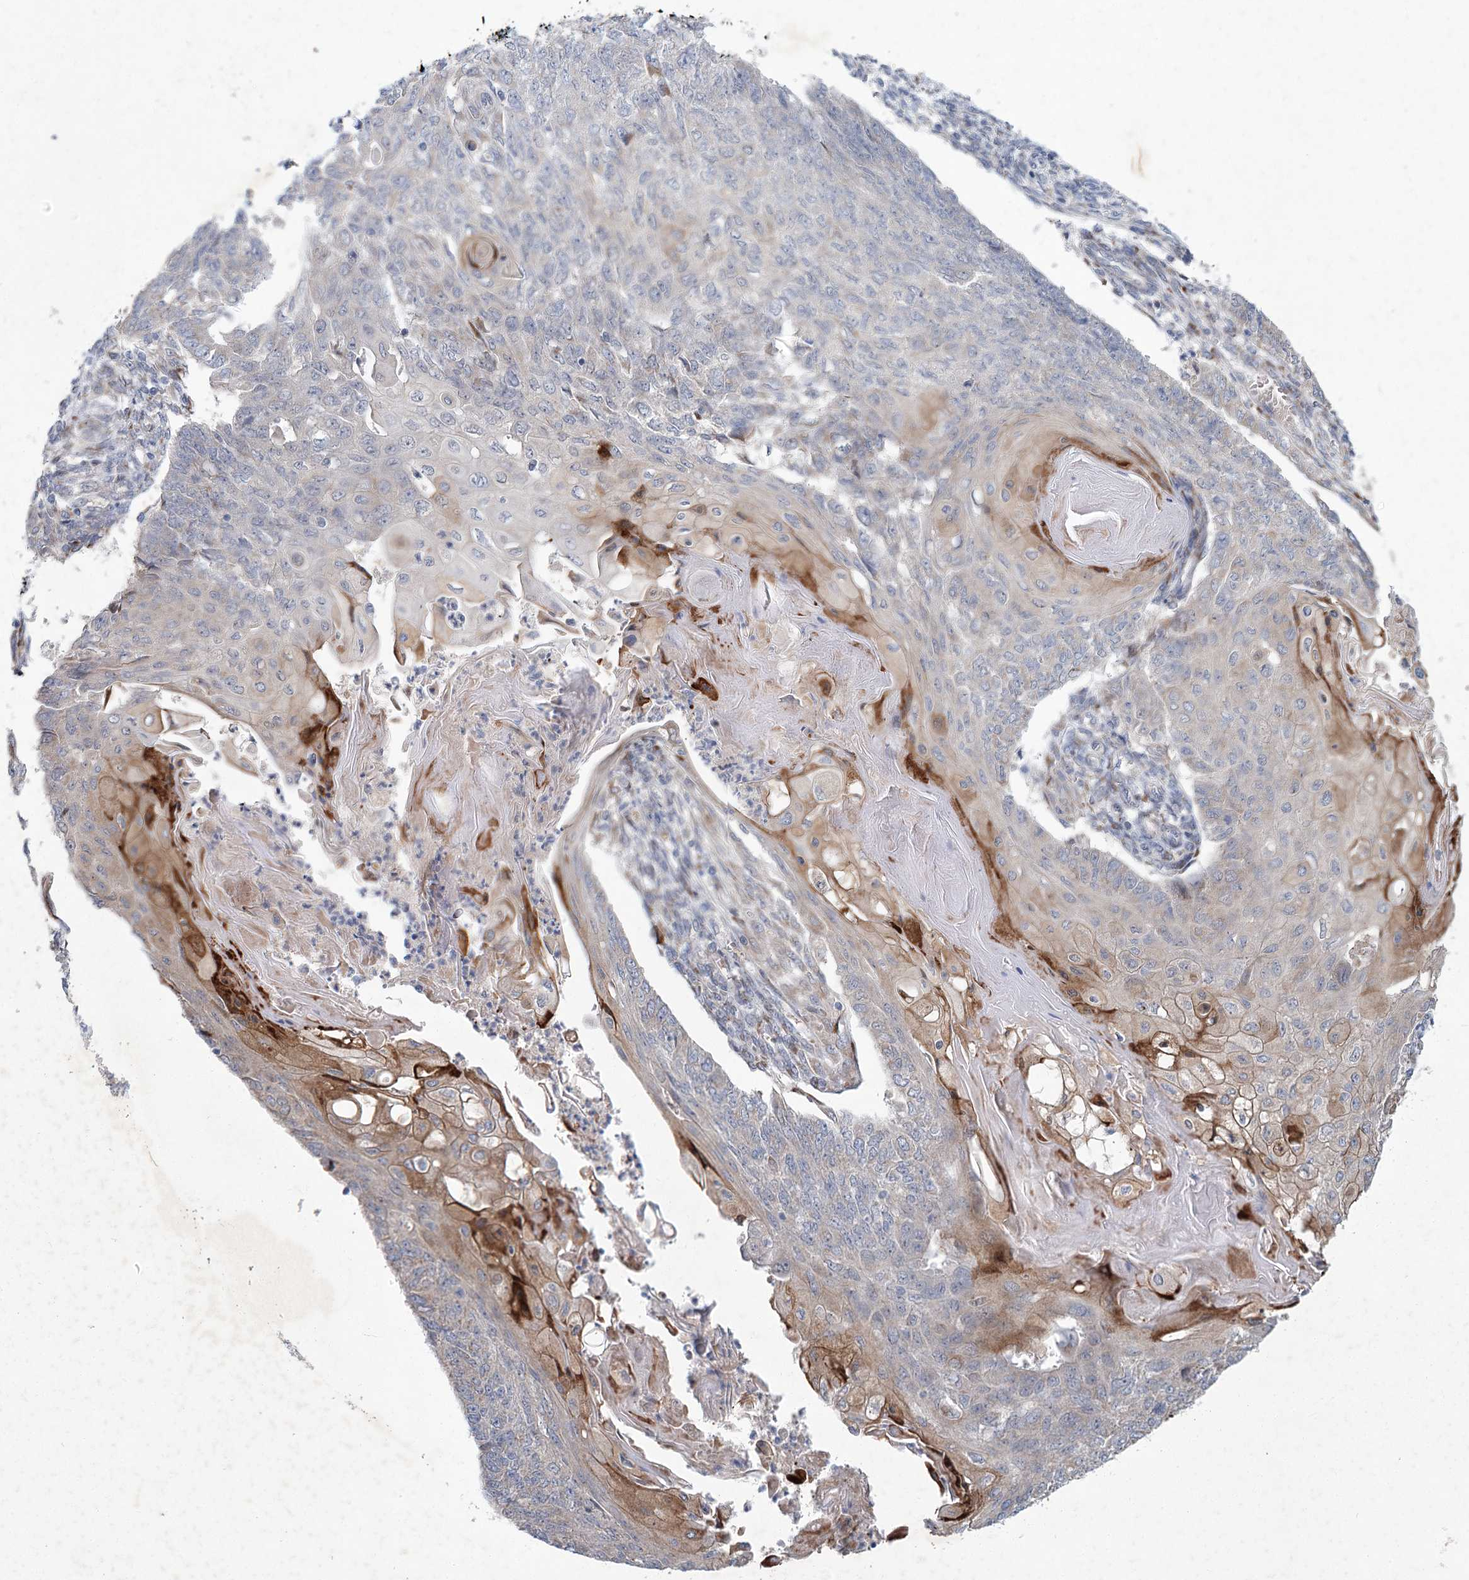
{"staining": {"intensity": "moderate", "quantity": "<25%", "location": "cytoplasmic/membranous"}, "tissue": "endometrial cancer", "cell_type": "Tumor cells", "image_type": "cancer", "snomed": [{"axis": "morphology", "description": "Adenocarcinoma, NOS"}, {"axis": "topography", "description": "Endometrium"}], "caption": "High-power microscopy captured an immunohistochemistry (IHC) histopathology image of endometrial cancer, revealing moderate cytoplasmic/membranous positivity in about <25% of tumor cells.", "gene": "GCNT4", "patient": {"sex": "female", "age": 32}}